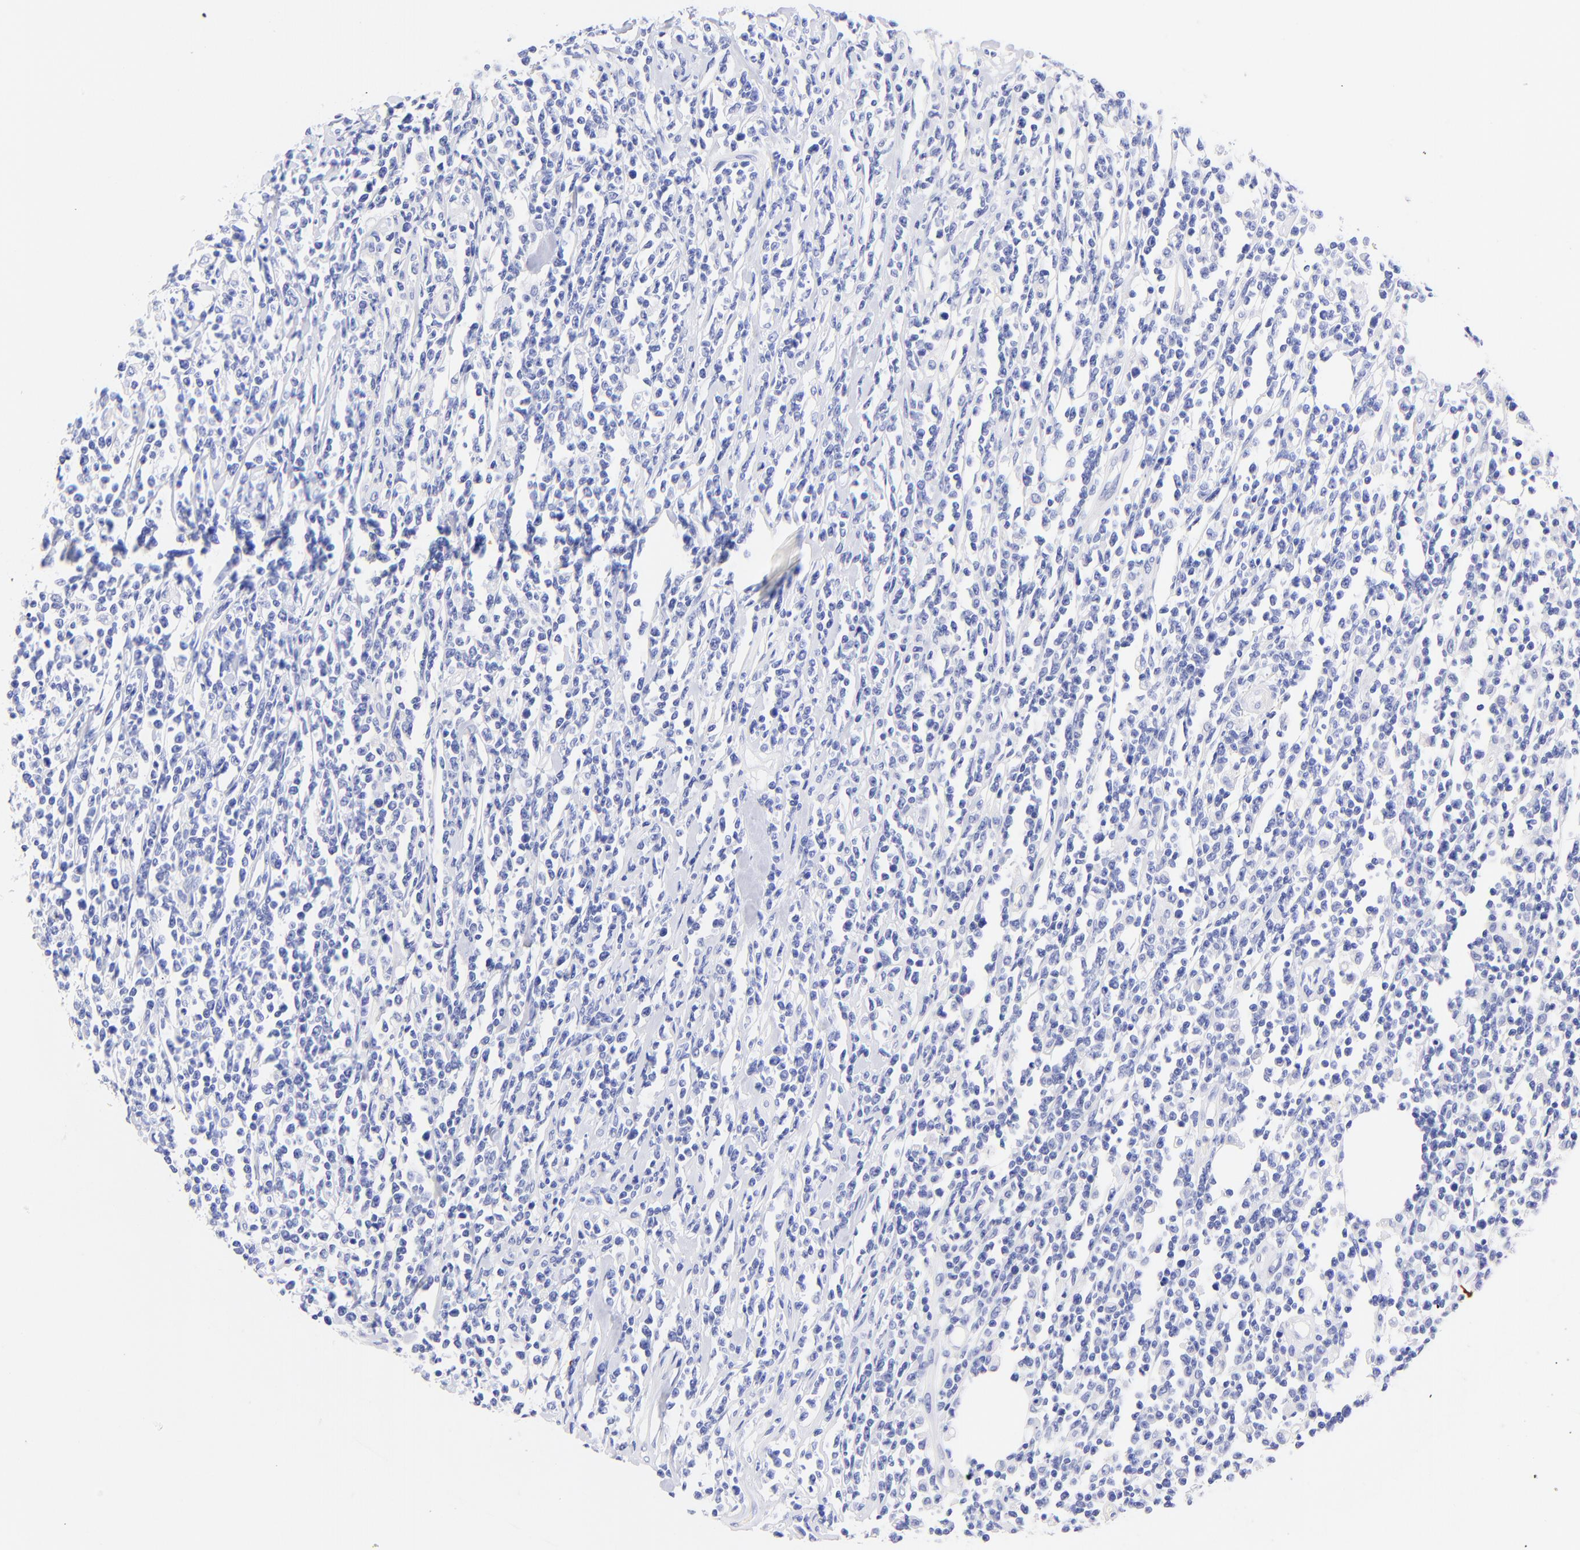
{"staining": {"intensity": "negative", "quantity": "none", "location": "none"}, "tissue": "lymphoma", "cell_type": "Tumor cells", "image_type": "cancer", "snomed": [{"axis": "morphology", "description": "Malignant lymphoma, non-Hodgkin's type, High grade"}, {"axis": "topography", "description": "Colon"}], "caption": "An immunohistochemistry (IHC) image of lymphoma is shown. There is no staining in tumor cells of lymphoma.", "gene": "KRT19", "patient": {"sex": "male", "age": 82}}